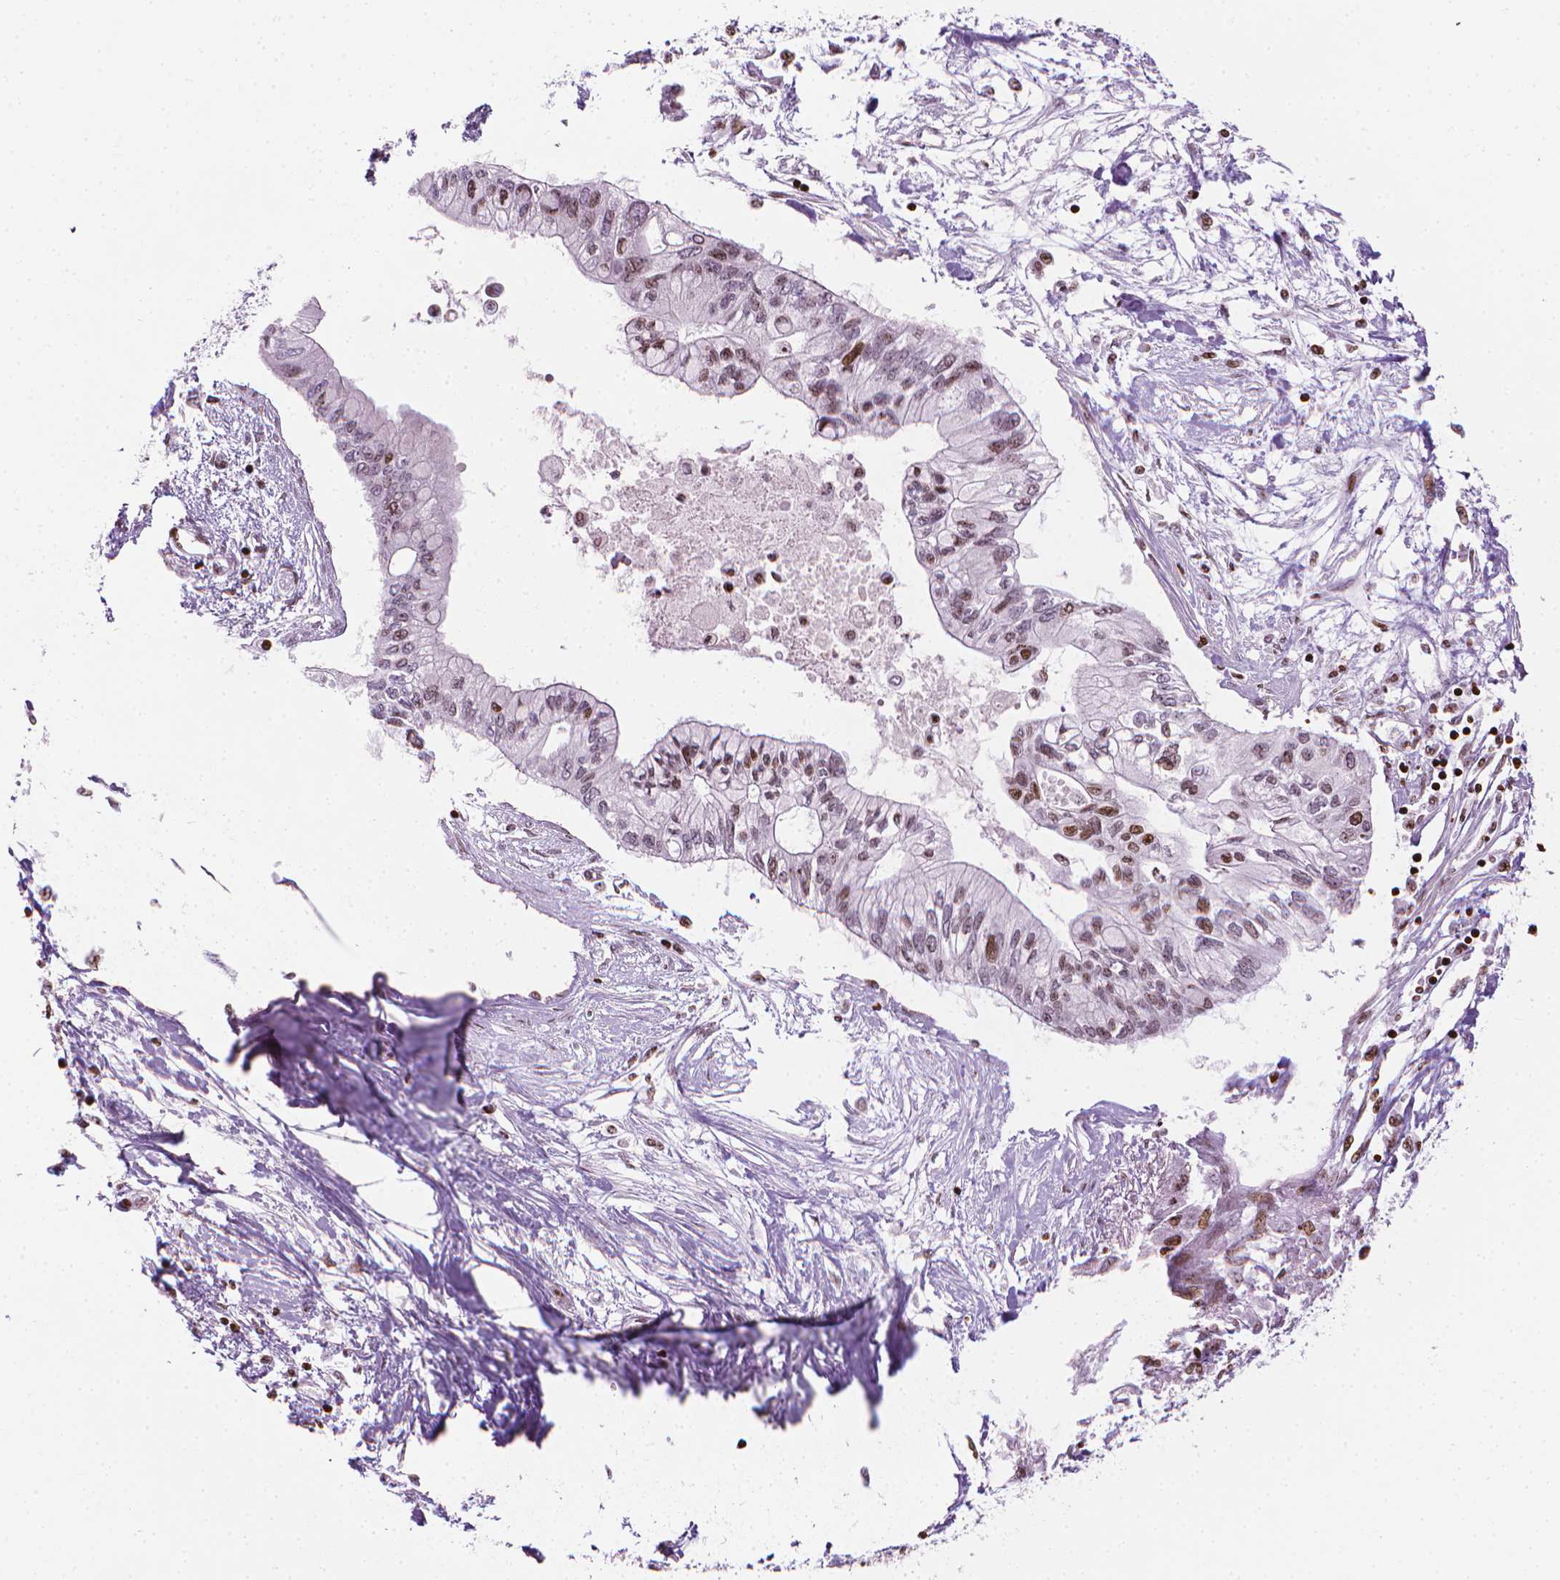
{"staining": {"intensity": "moderate", "quantity": "25%-75%", "location": "nuclear"}, "tissue": "pancreatic cancer", "cell_type": "Tumor cells", "image_type": "cancer", "snomed": [{"axis": "morphology", "description": "Adenocarcinoma, NOS"}, {"axis": "topography", "description": "Pancreas"}], "caption": "Adenocarcinoma (pancreatic) stained for a protein (brown) reveals moderate nuclear positive staining in approximately 25%-75% of tumor cells.", "gene": "PIP4K2A", "patient": {"sex": "female", "age": 77}}